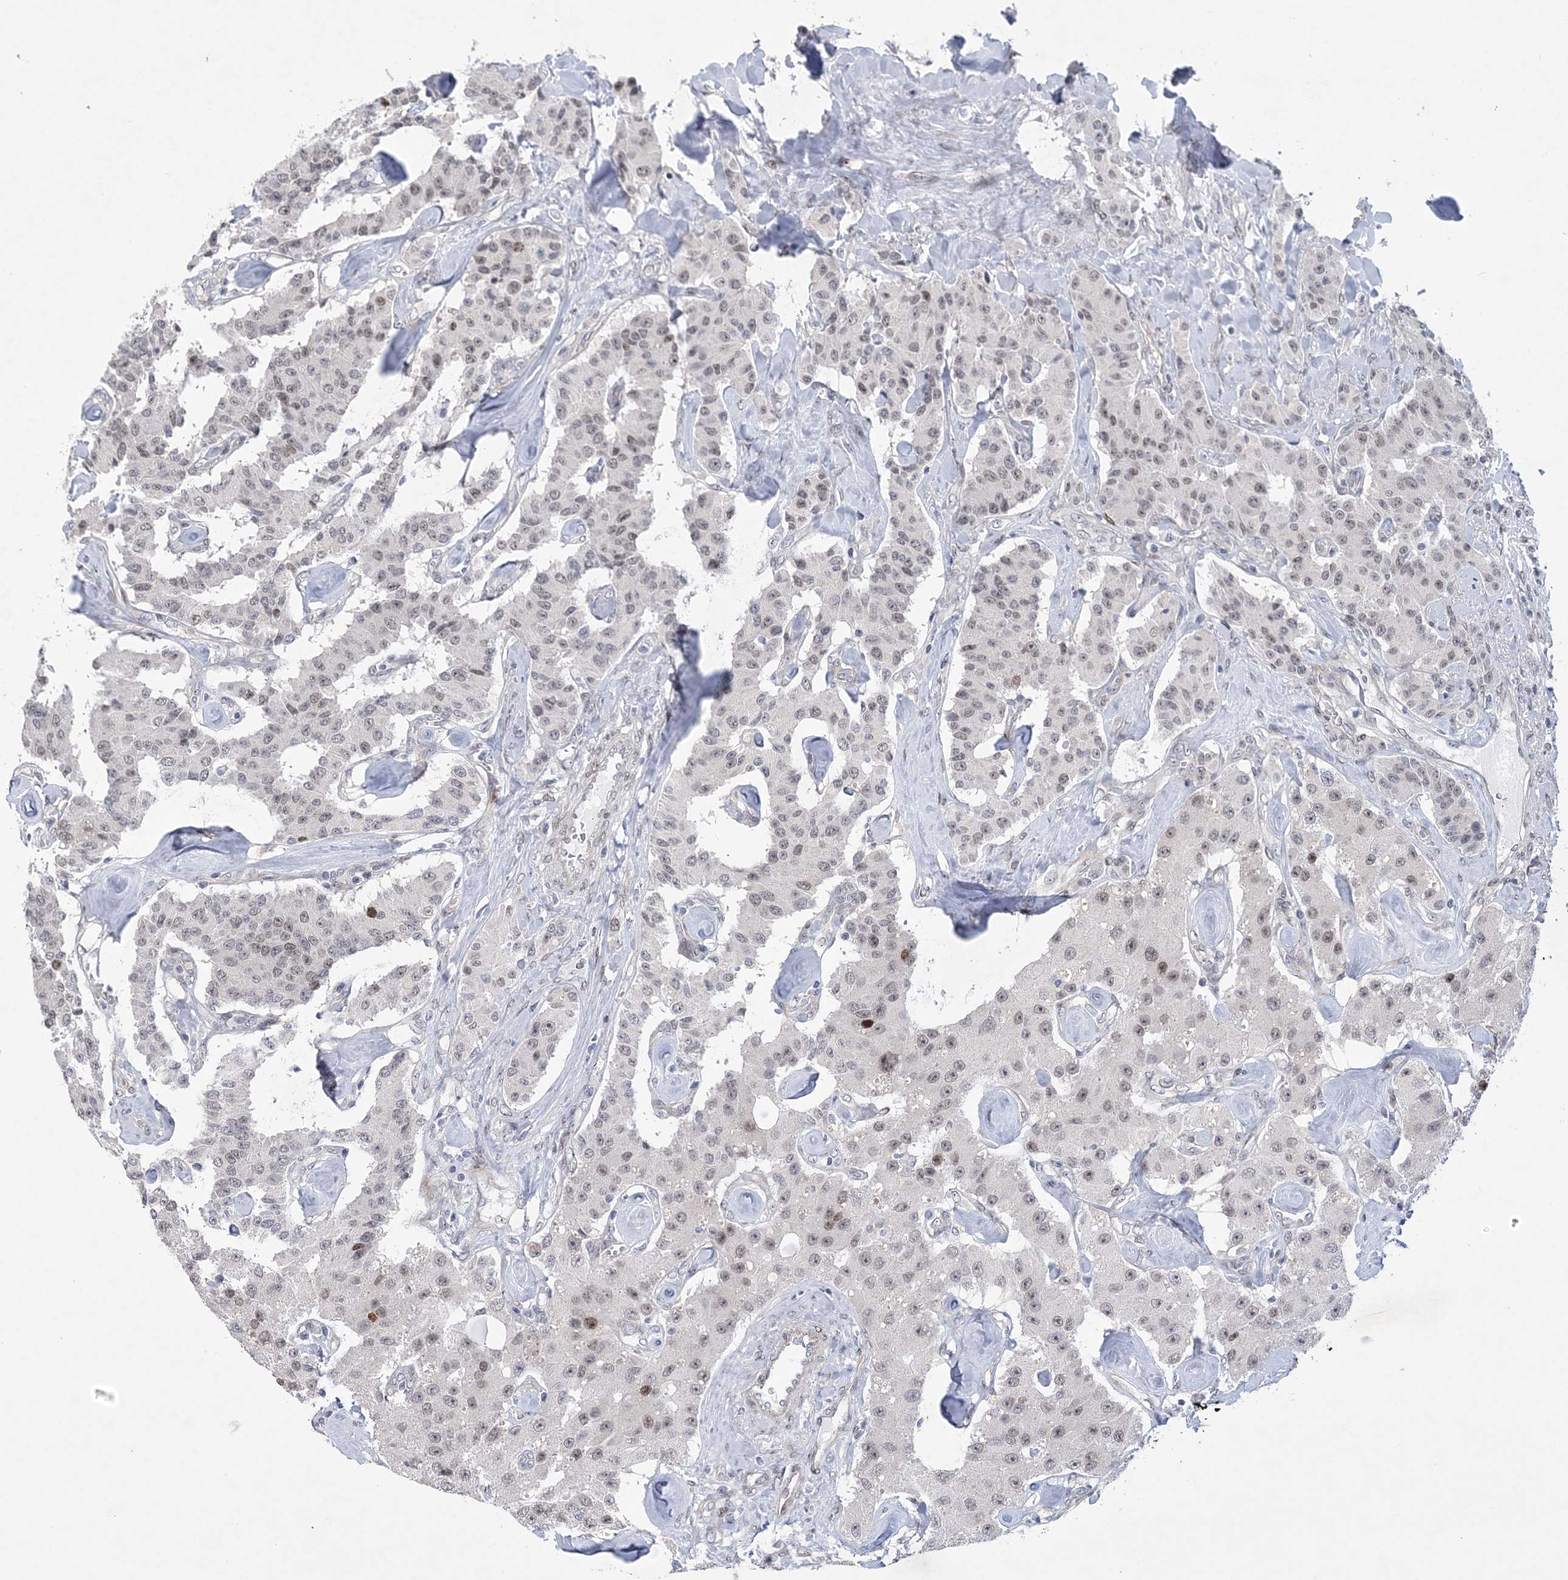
{"staining": {"intensity": "weak", "quantity": "25%-75%", "location": "nuclear"}, "tissue": "carcinoid", "cell_type": "Tumor cells", "image_type": "cancer", "snomed": [{"axis": "morphology", "description": "Carcinoid, malignant, NOS"}, {"axis": "topography", "description": "Pancreas"}], "caption": "Approximately 25%-75% of tumor cells in carcinoid show weak nuclear protein expression as visualized by brown immunohistochemical staining.", "gene": "HOMEZ", "patient": {"sex": "male", "age": 41}}